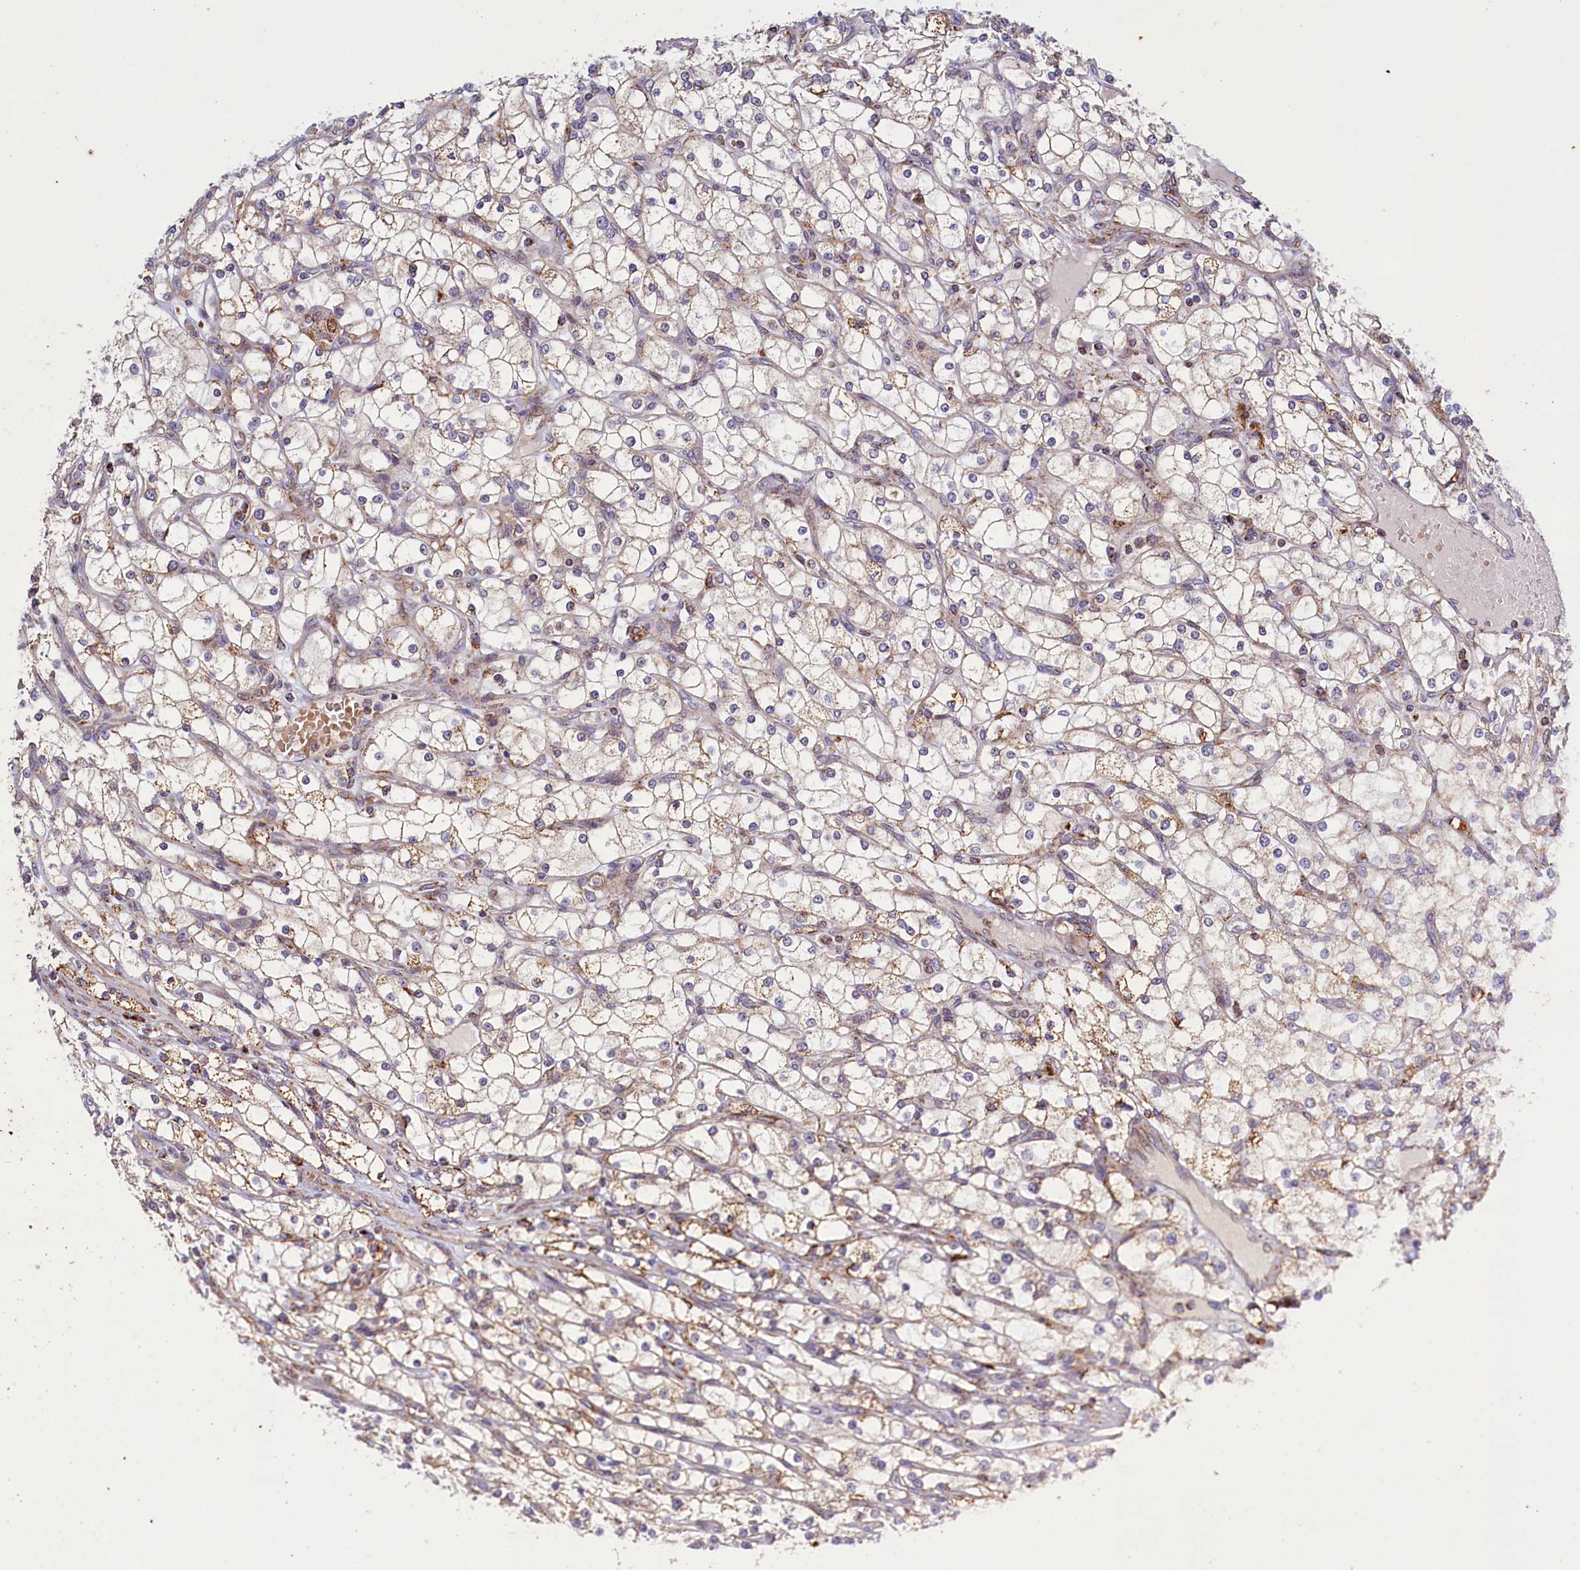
{"staining": {"intensity": "weak", "quantity": "<25%", "location": "cytoplasmic/membranous"}, "tissue": "renal cancer", "cell_type": "Tumor cells", "image_type": "cancer", "snomed": [{"axis": "morphology", "description": "Adenocarcinoma, NOS"}, {"axis": "topography", "description": "Kidney"}], "caption": "Immunohistochemistry (IHC) of human adenocarcinoma (renal) displays no positivity in tumor cells. (DAB (3,3'-diaminobenzidine) immunohistochemistry with hematoxylin counter stain).", "gene": "DYNC2H1", "patient": {"sex": "male", "age": 80}}